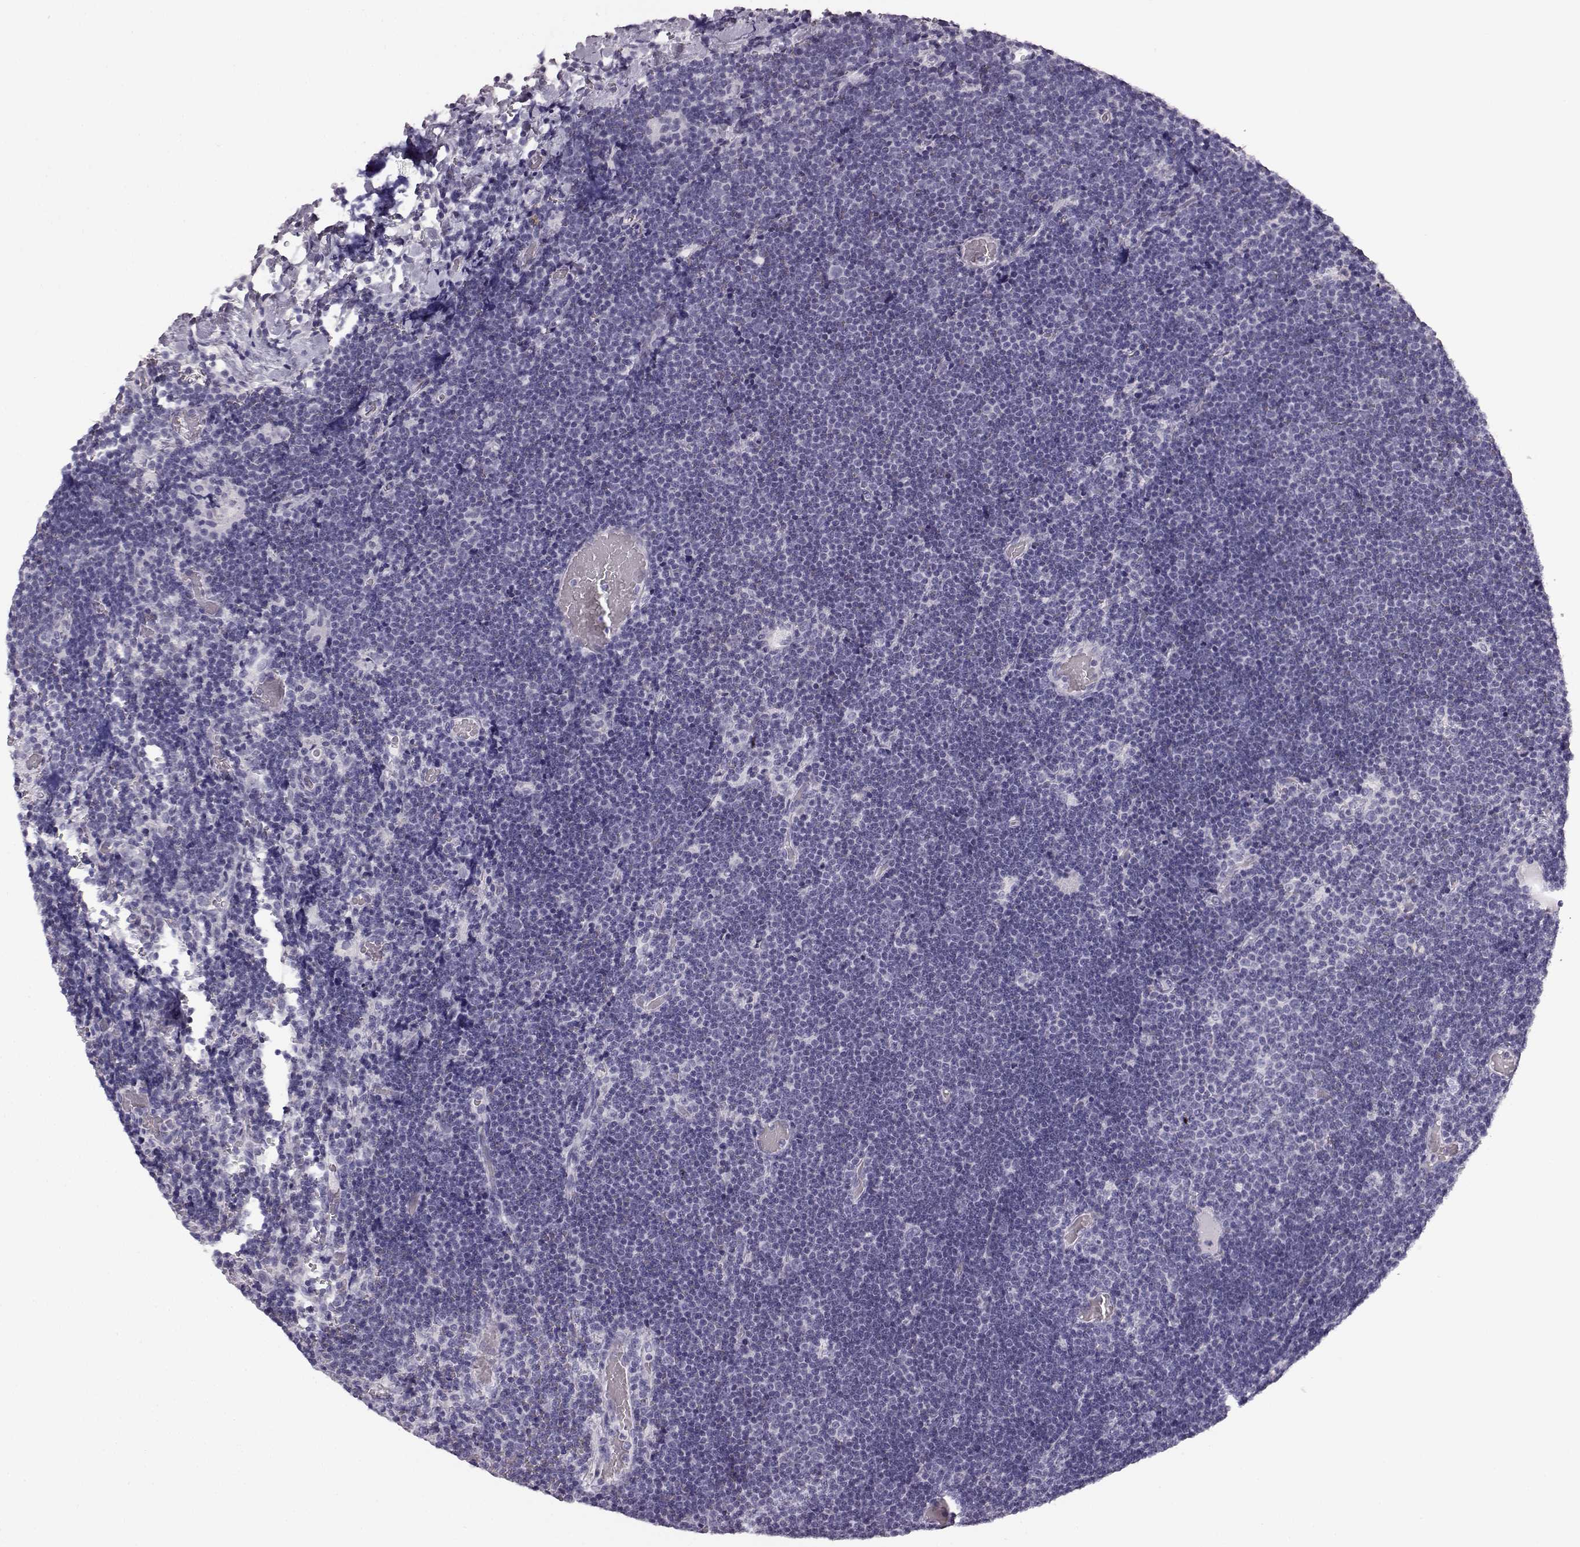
{"staining": {"intensity": "negative", "quantity": "none", "location": "none"}, "tissue": "lymphoma", "cell_type": "Tumor cells", "image_type": "cancer", "snomed": [{"axis": "morphology", "description": "Malignant lymphoma, non-Hodgkin's type, Low grade"}, {"axis": "topography", "description": "Brain"}], "caption": "Immunohistochemistry (IHC) of low-grade malignant lymphoma, non-Hodgkin's type demonstrates no staining in tumor cells.", "gene": "BFSP2", "patient": {"sex": "female", "age": 66}}